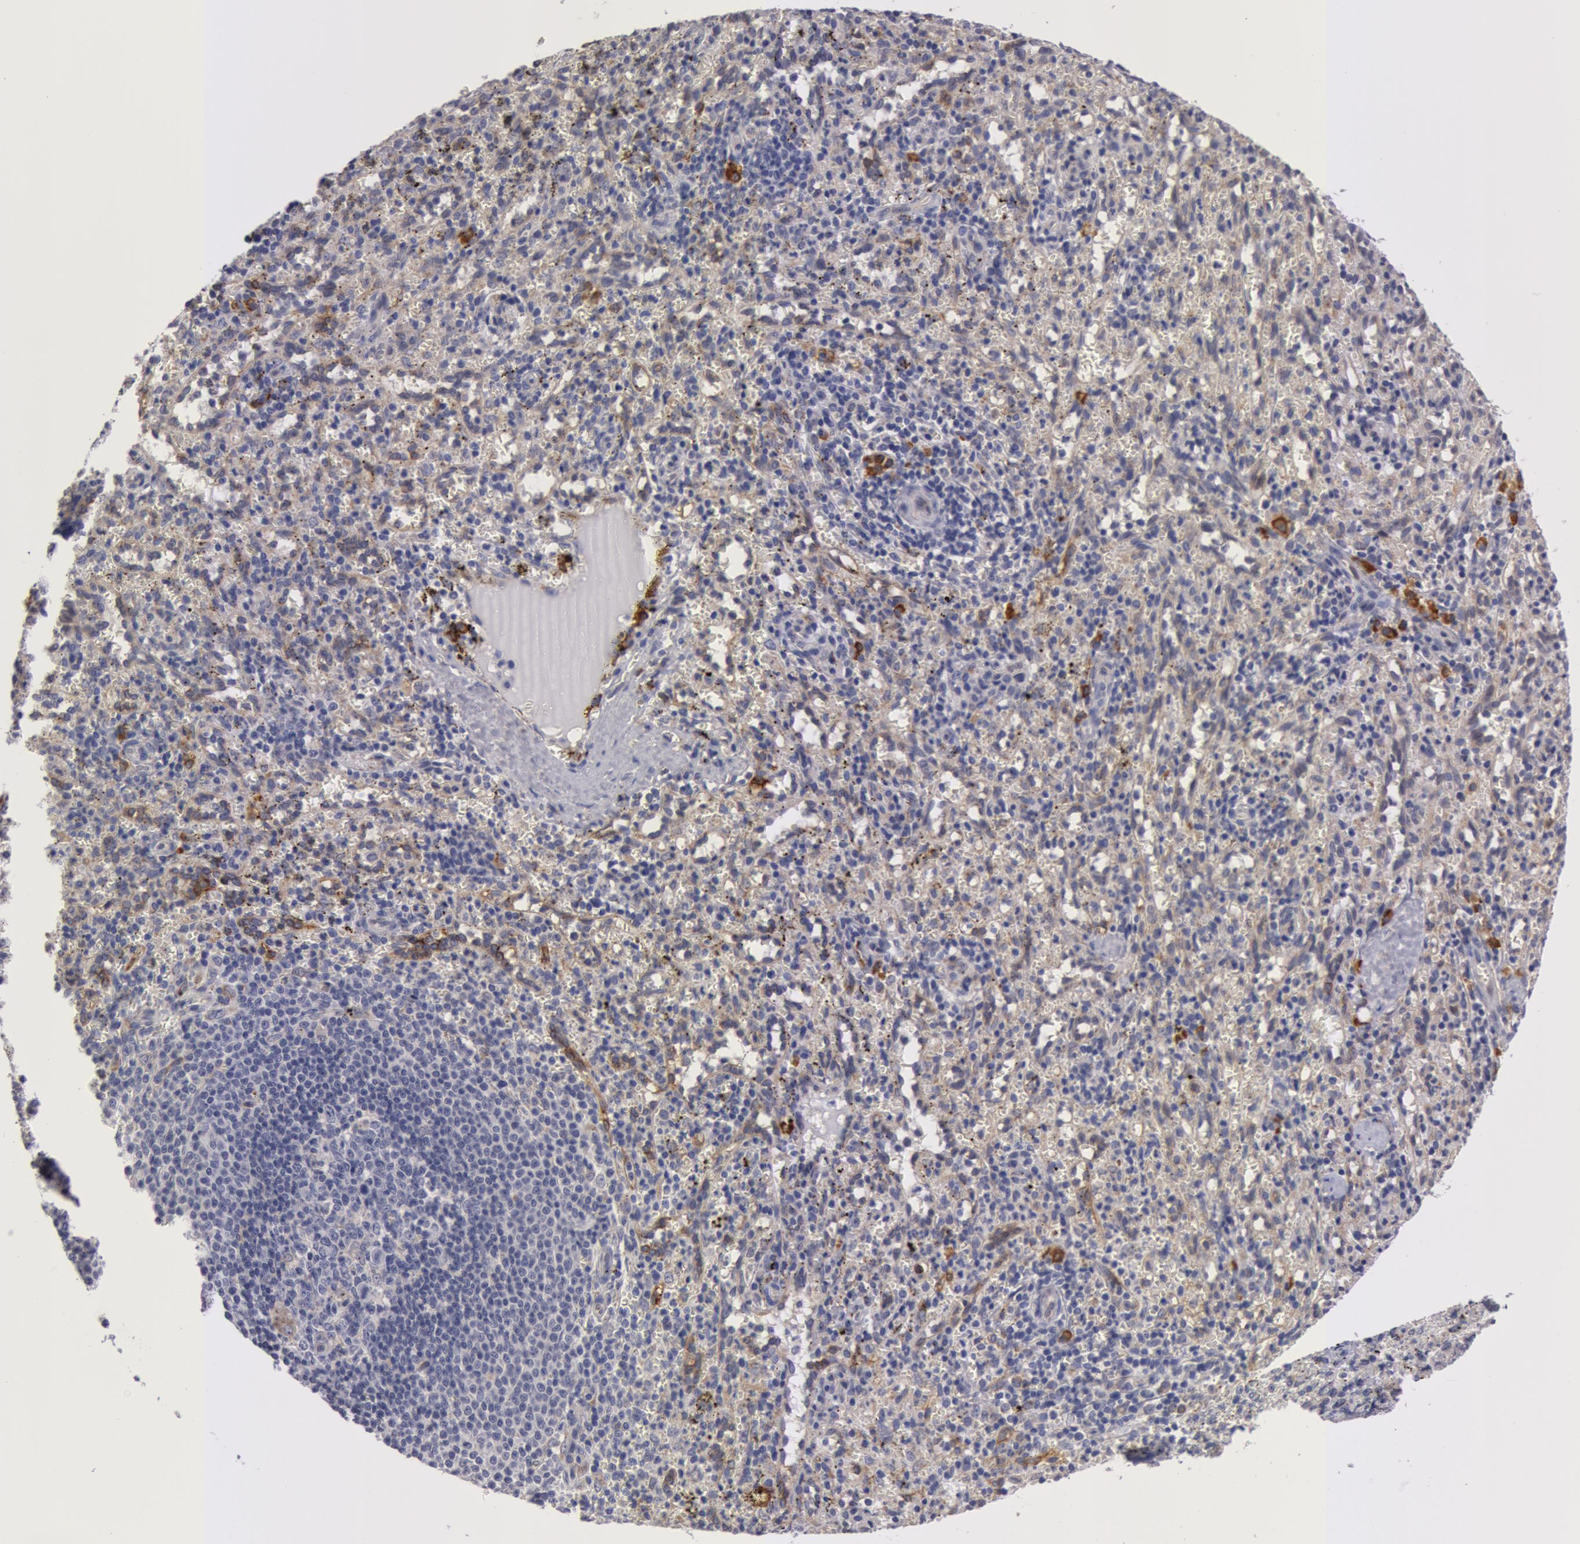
{"staining": {"intensity": "strong", "quantity": "<25%", "location": "cytoplasmic/membranous"}, "tissue": "spleen", "cell_type": "Cells in red pulp", "image_type": "normal", "snomed": [{"axis": "morphology", "description": "Normal tissue, NOS"}, {"axis": "topography", "description": "Spleen"}], "caption": "Spleen stained for a protein exhibits strong cytoplasmic/membranous positivity in cells in red pulp. The staining is performed using DAB (3,3'-diaminobenzidine) brown chromogen to label protein expression. The nuclei are counter-stained blue using hematoxylin.", "gene": "IL23A", "patient": {"sex": "female", "age": 10}}